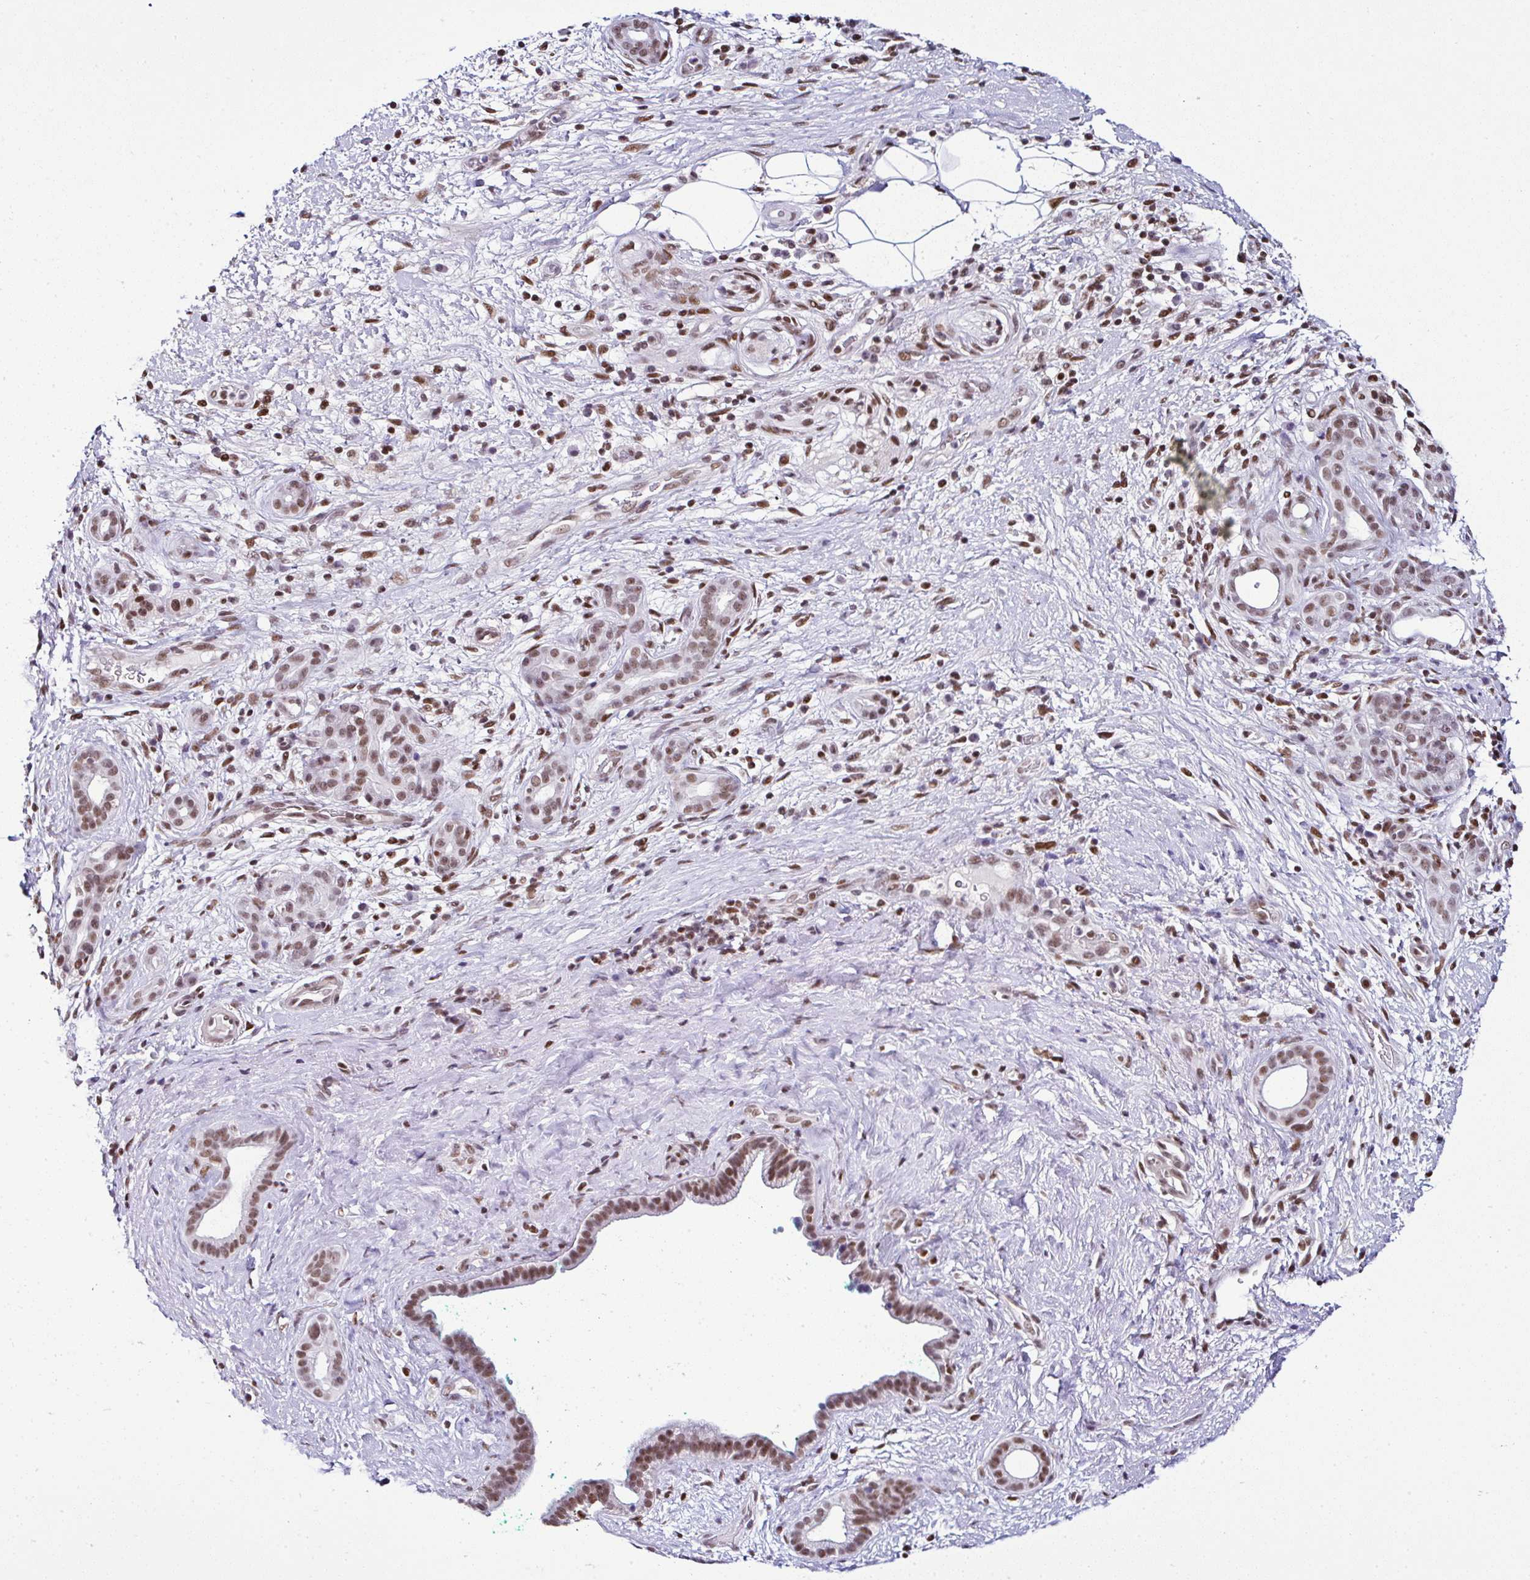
{"staining": {"intensity": "moderate", "quantity": ">75%", "location": "nuclear"}, "tissue": "pancreatic cancer", "cell_type": "Tumor cells", "image_type": "cancer", "snomed": [{"axis": "morphology", "description": "Adenocarcinoma, NOS"}, {"axis": "topography", "description": "Pancreas"}], "caption": "A brown stain labels moderate nuclear positivity of a protein in human pancreatic cancer (adenocarcinoma) tumor cells.", "gene": "DR1", "patient": {"sex": "male", "age": 78}}